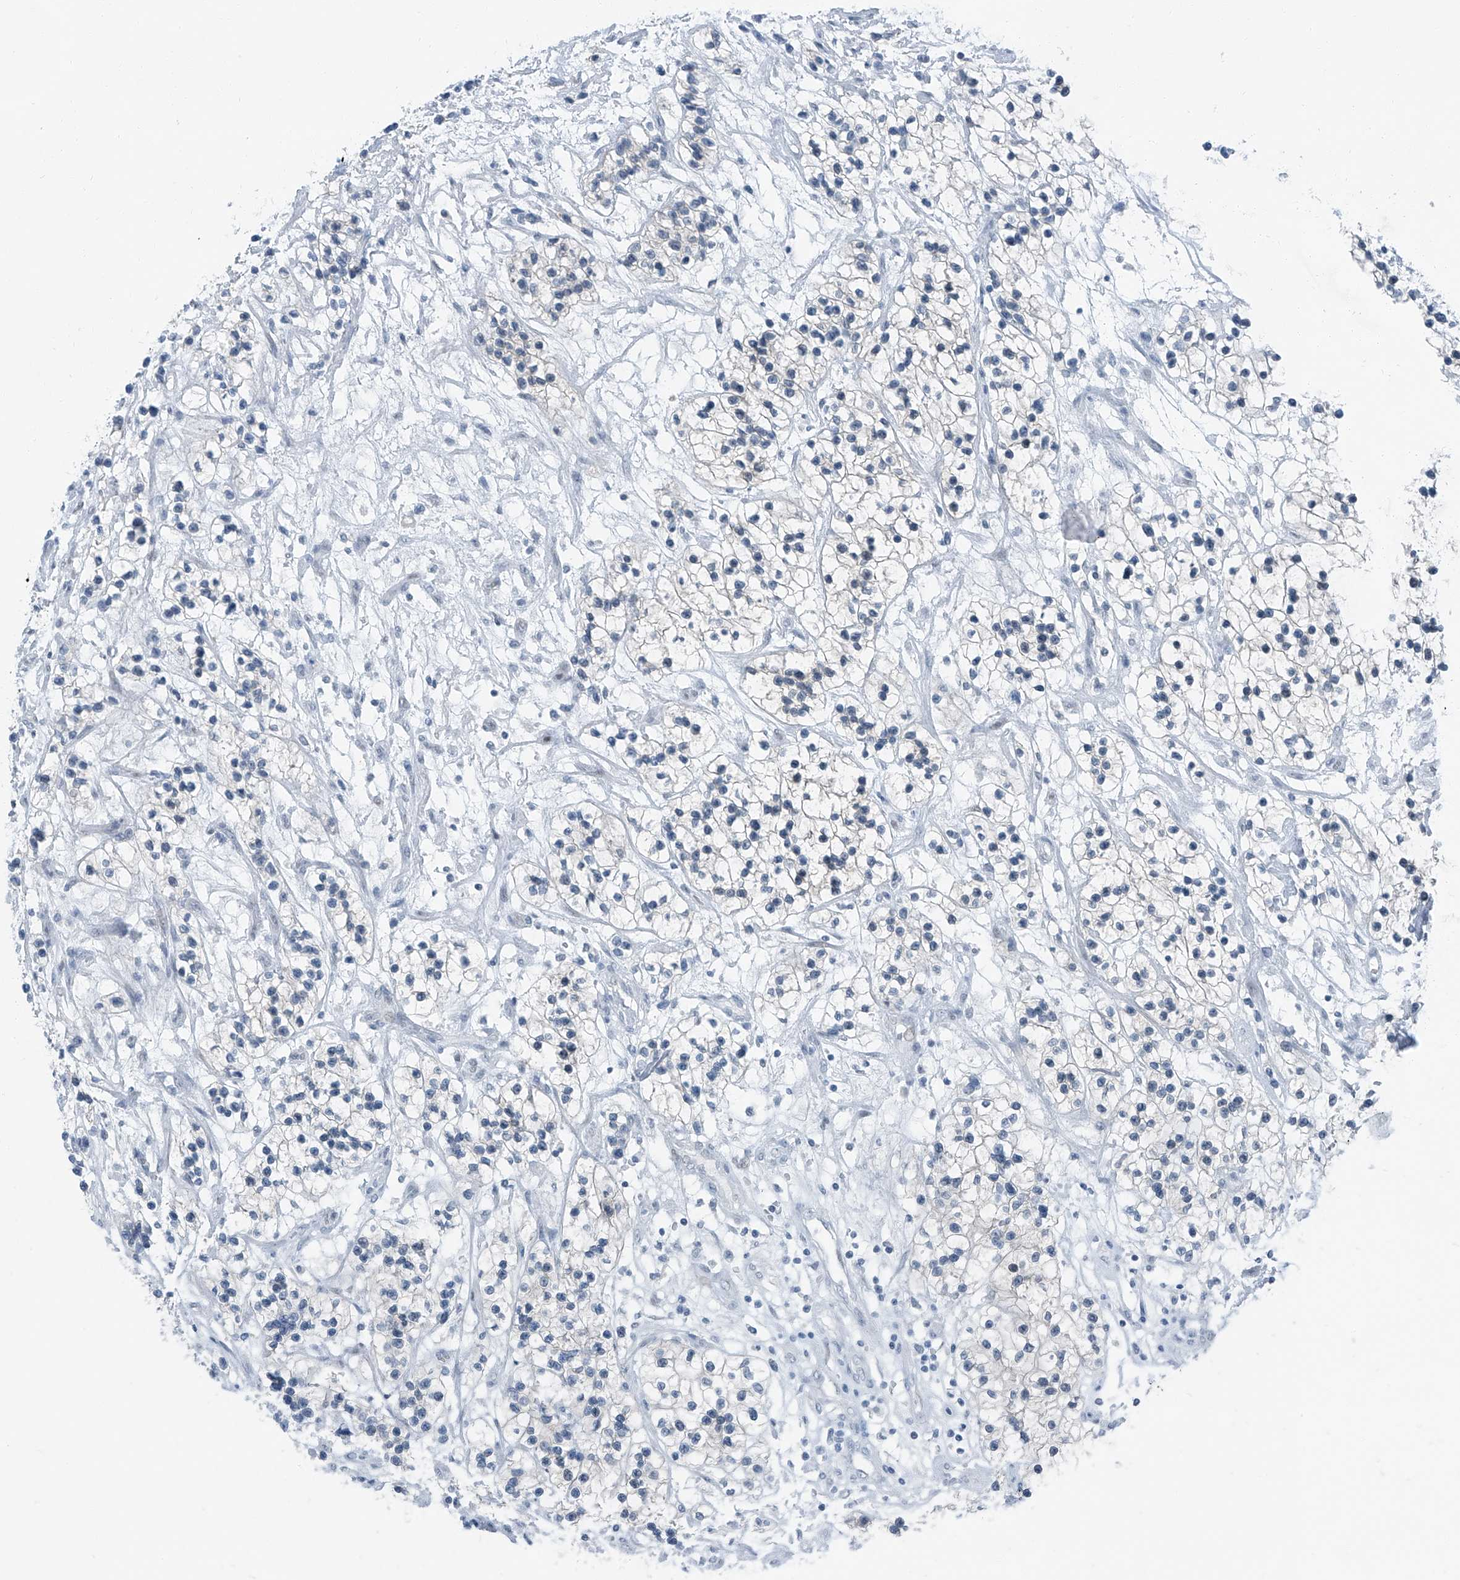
{"staining": {"intensity": "negative", "quantity": "none", "location": "none"}, "tissue": "renal cancer", "cell_type": "Tumor cells", "image_type": "cancer", "snomed": [{"axis": "morphology", "description": "Adenocarcinoma, NOS"}, {"axis": "topography", "description": "Kidney"}], "caption": "Immunohistochemistry histopathology image of neoplastic tissue: human renal cancer stained with DAB (3,3'-diaminobenzidine) exhibits no significant protein staining in tumor cells. The staining is performed using DAB brown chromogen with nuclei counter-stained in using hematoxylin.", "gene": "RGN", "patient": {"sex": "female", "age": 57}}